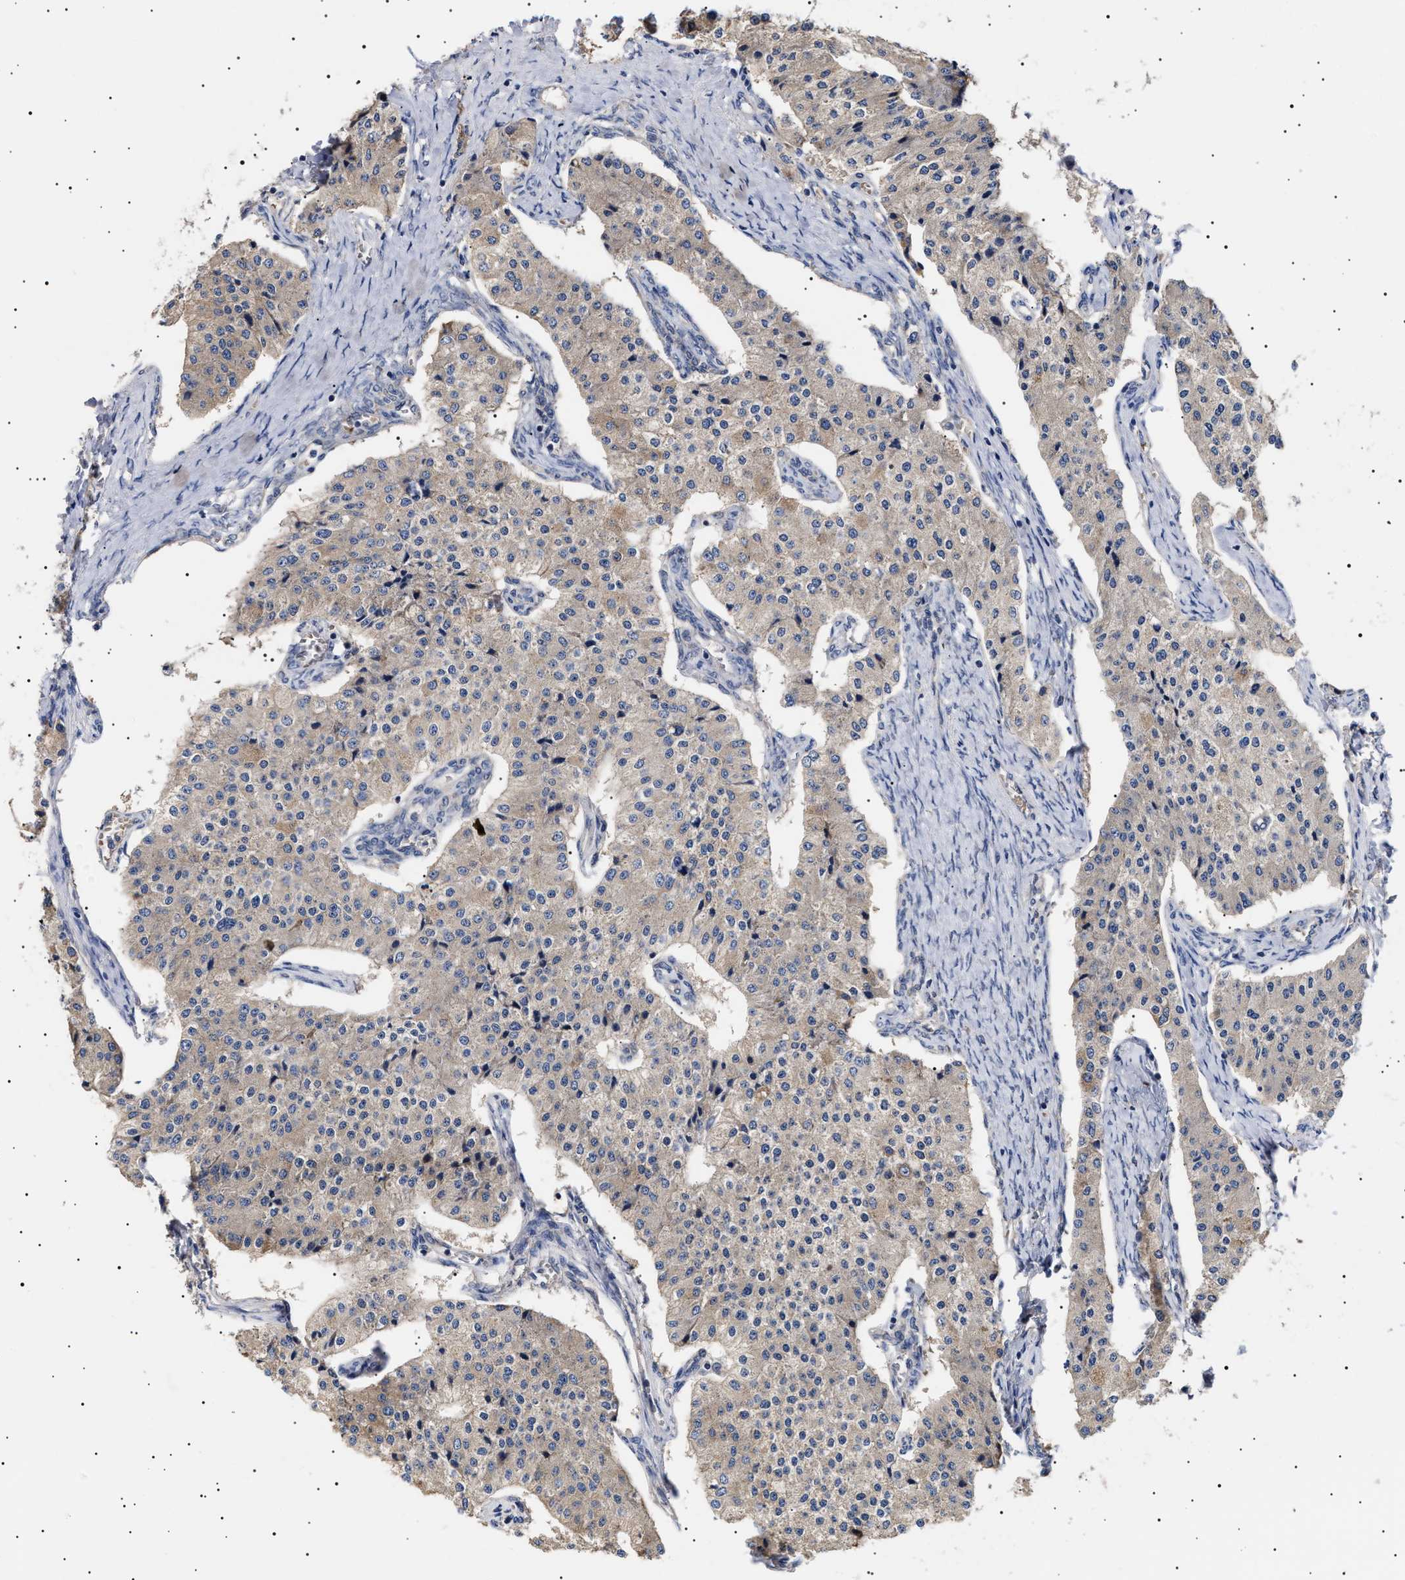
{"staining": {"intensity": "weak", "quantity": "<25%", "location": "cytoplasmic/membranous"}, "tissue": "carcinoid", "cell_type": "Tumor cells", "image_type": "cancer", "snomed": [{"axis": "morphology", "description": "Carcinoid, malignant, NOS"}, {"axis": "topography", "description": "Colon"}], "caption": "Immunohistochemistry (IHC) image of neoplastic tissue: human carcinoid stained with DAB exhibits no significant protein staining in tumor cells.", "gene": "KRBA1", "patient": {"sex": "female", "age": 52}}